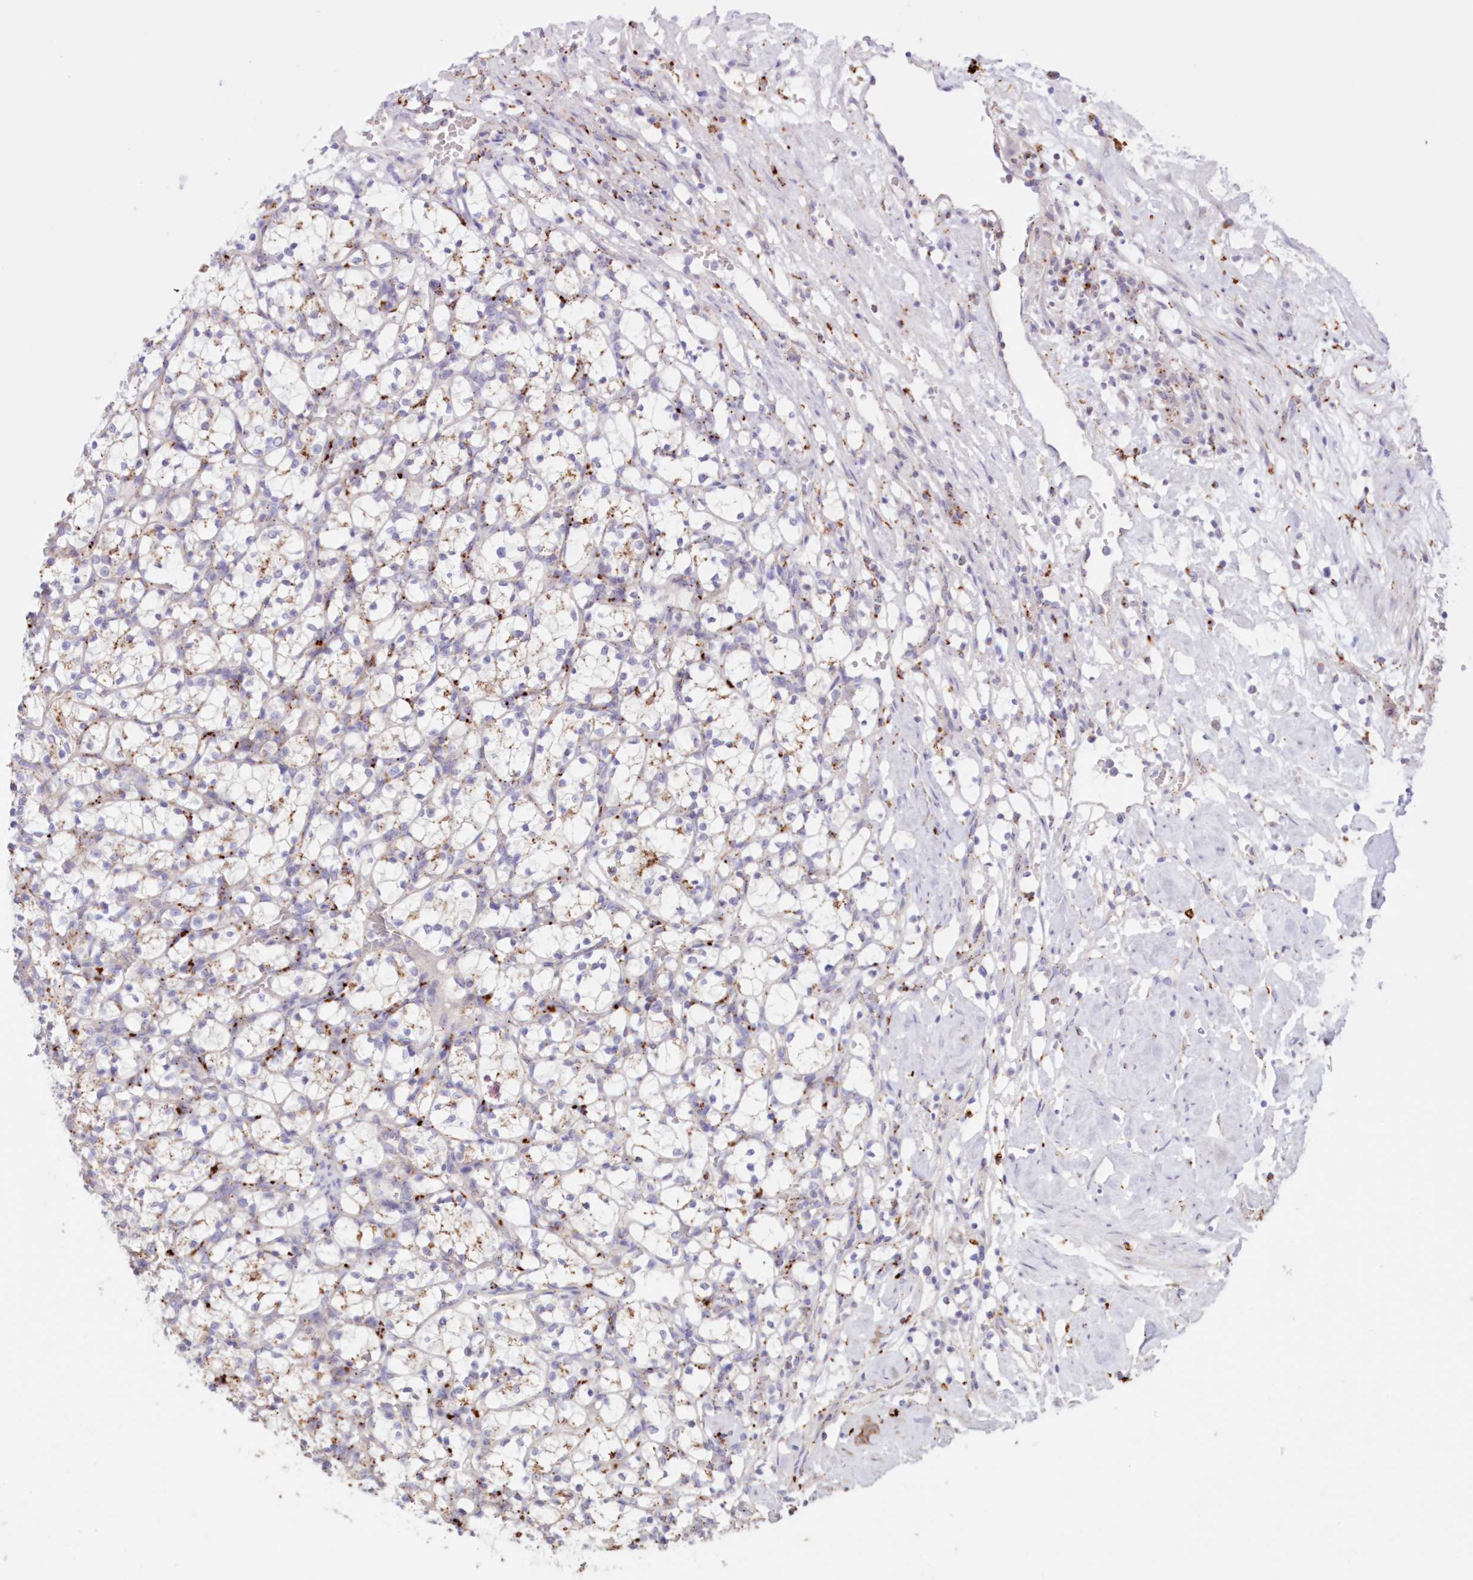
{"staining": {"intensity": "moderate", "quantity": "<25%", "location": "cytoplasmic/membranous"}, "tissue": "renal cancer", "cell_type": "Tumor cells", "image_type": "cancer", "snomed": [{"axis": "morphology", "description": "Adenocarcinoma, NOS"}, {"axis": "topography", "description": "Kidney"}], "caption": "Adenocarcinoma (renal) stained with a protein marker shows moderate staining in tumor cells.", "gene": "TPP1", "patient": {"sex": "female", "age": 69}}